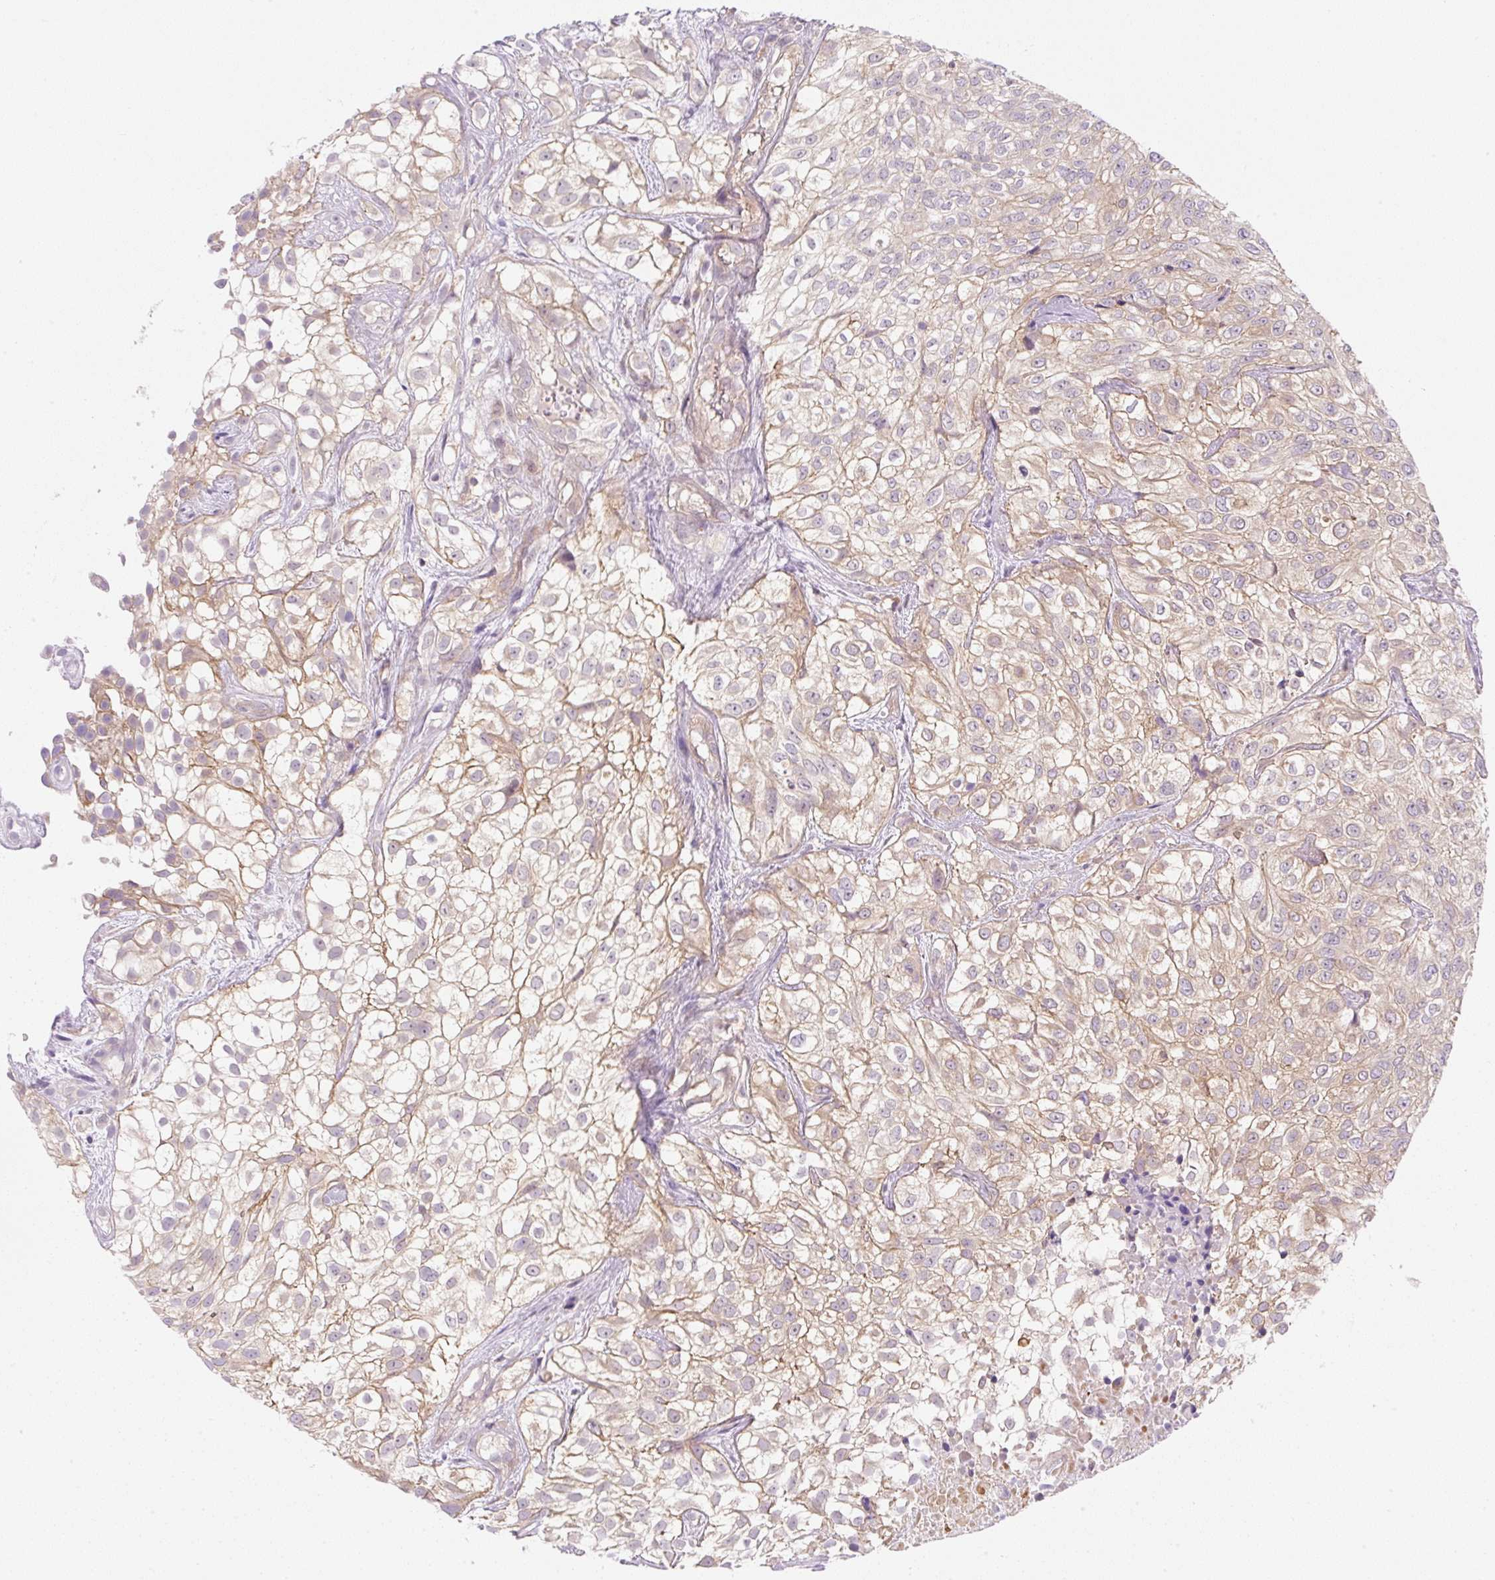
{"staining": {"intensity": "weak", "quantity": "<25%", "location": "cytoplasmic/membranous"}, "tissue": "urothelial cancer", "cell_type": "Tumor cells", "image_type": "cancer", "snomed": [{"axis": "morphology", "description": "Urothelial carcinoma, High grade"}, {"axis": "topography", "description": "Urinary bladder"}], "caption": "Immunohistochemistry (IHC) image of urothelial carcinoma (high-grade) stained for a protein (brown), which displays no expression in tumor cells.", "gene": "OMA1", "patient": {"sex": "male", "age": 56}}